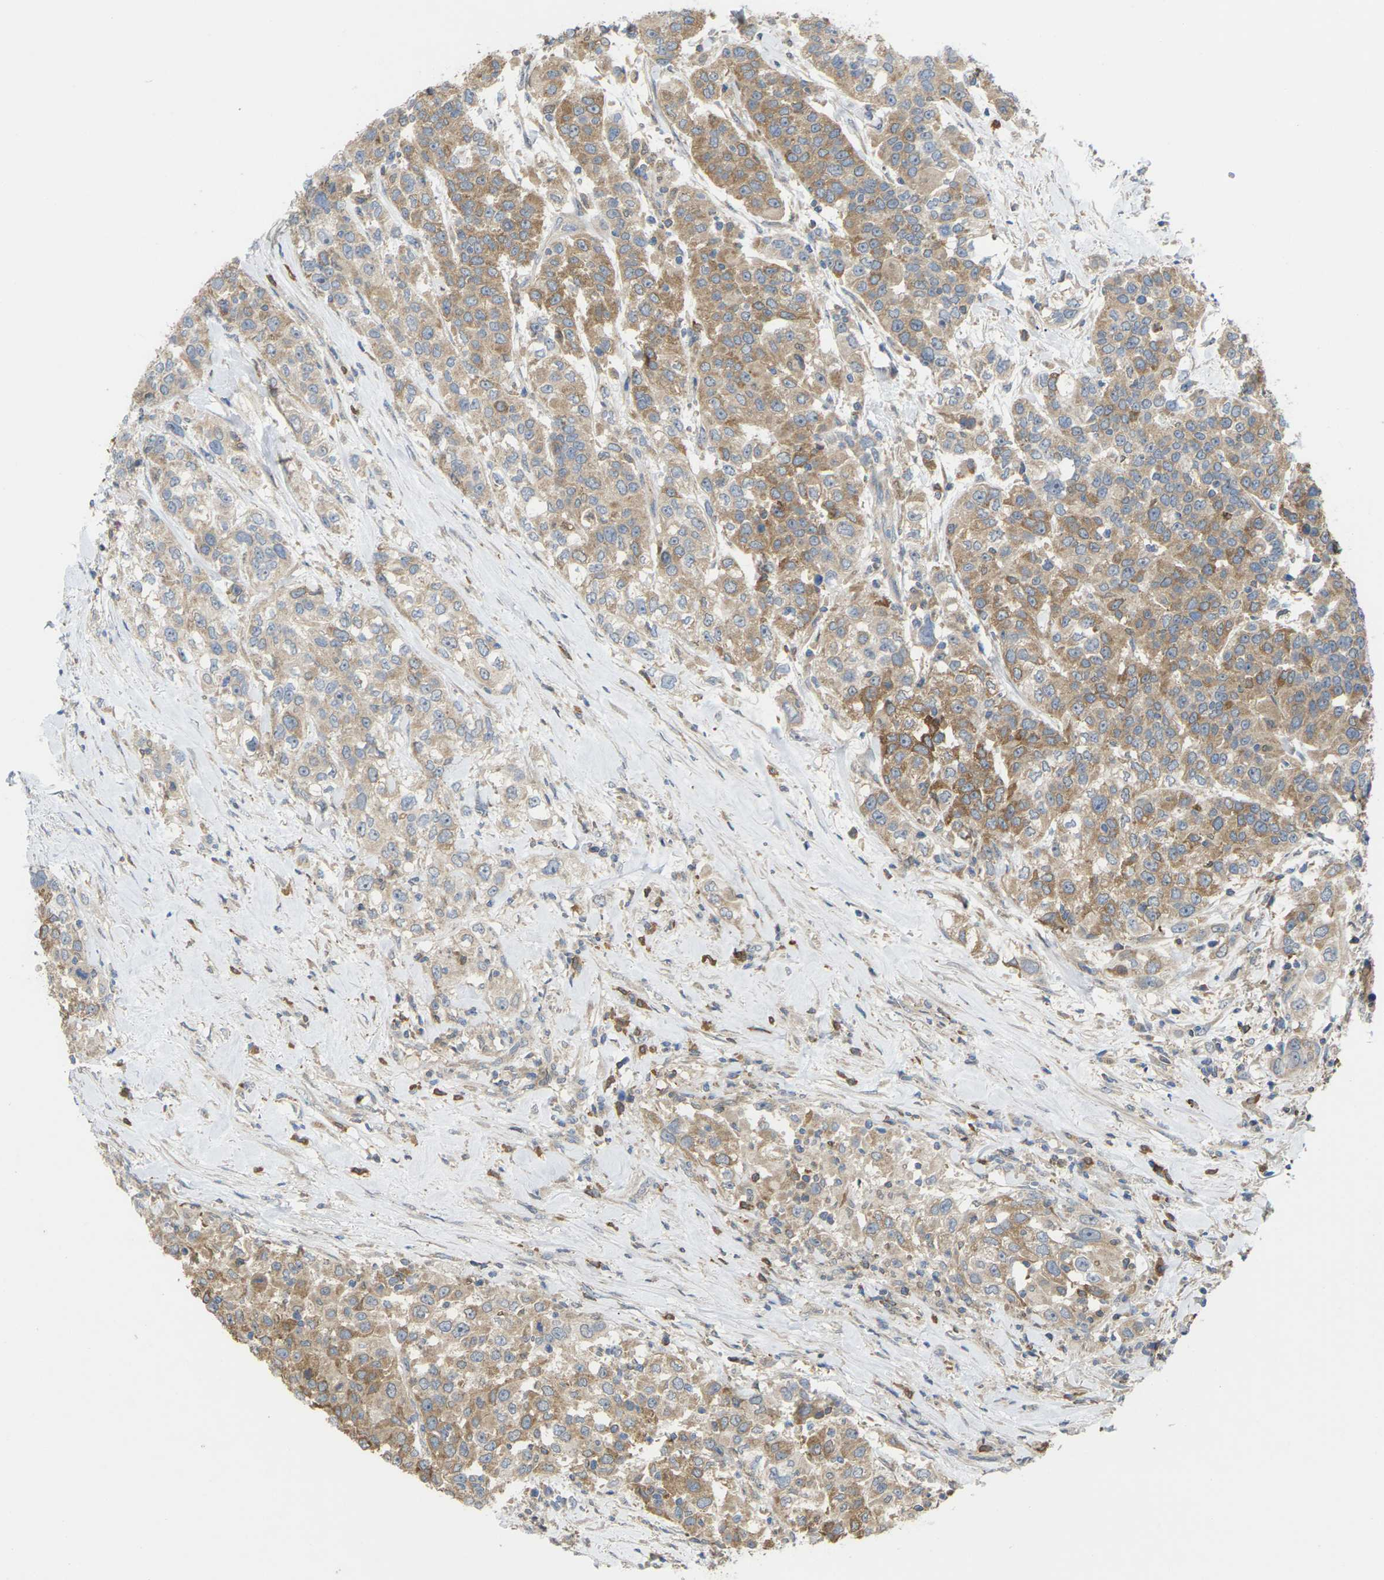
{"staining": {"intensity": "moderate", "quantity": ">75%", "location": "cytoplasmic/membranous"}, "tissue": "urothelial cancer", "cell_type": "Tumor cells", "image_type": "cancer", "snomed": [{"axis": "morphology", "description": "Urothelial carcinoma, High grade"}, {"axis": "topography", "description": "Urinary bladder"}], "caption": "This micrograph reveals urothelial carcinoma (high-grade) stained with immunohistochemistry (IHC) to label a protein in brown. The cytoplasmic/membranous of tumor cells show moderate positivity for the protein. Nuclei are counter-stained blue.", "gene": "TIAM1", "patient": {"sex": "female", "age": 80}}